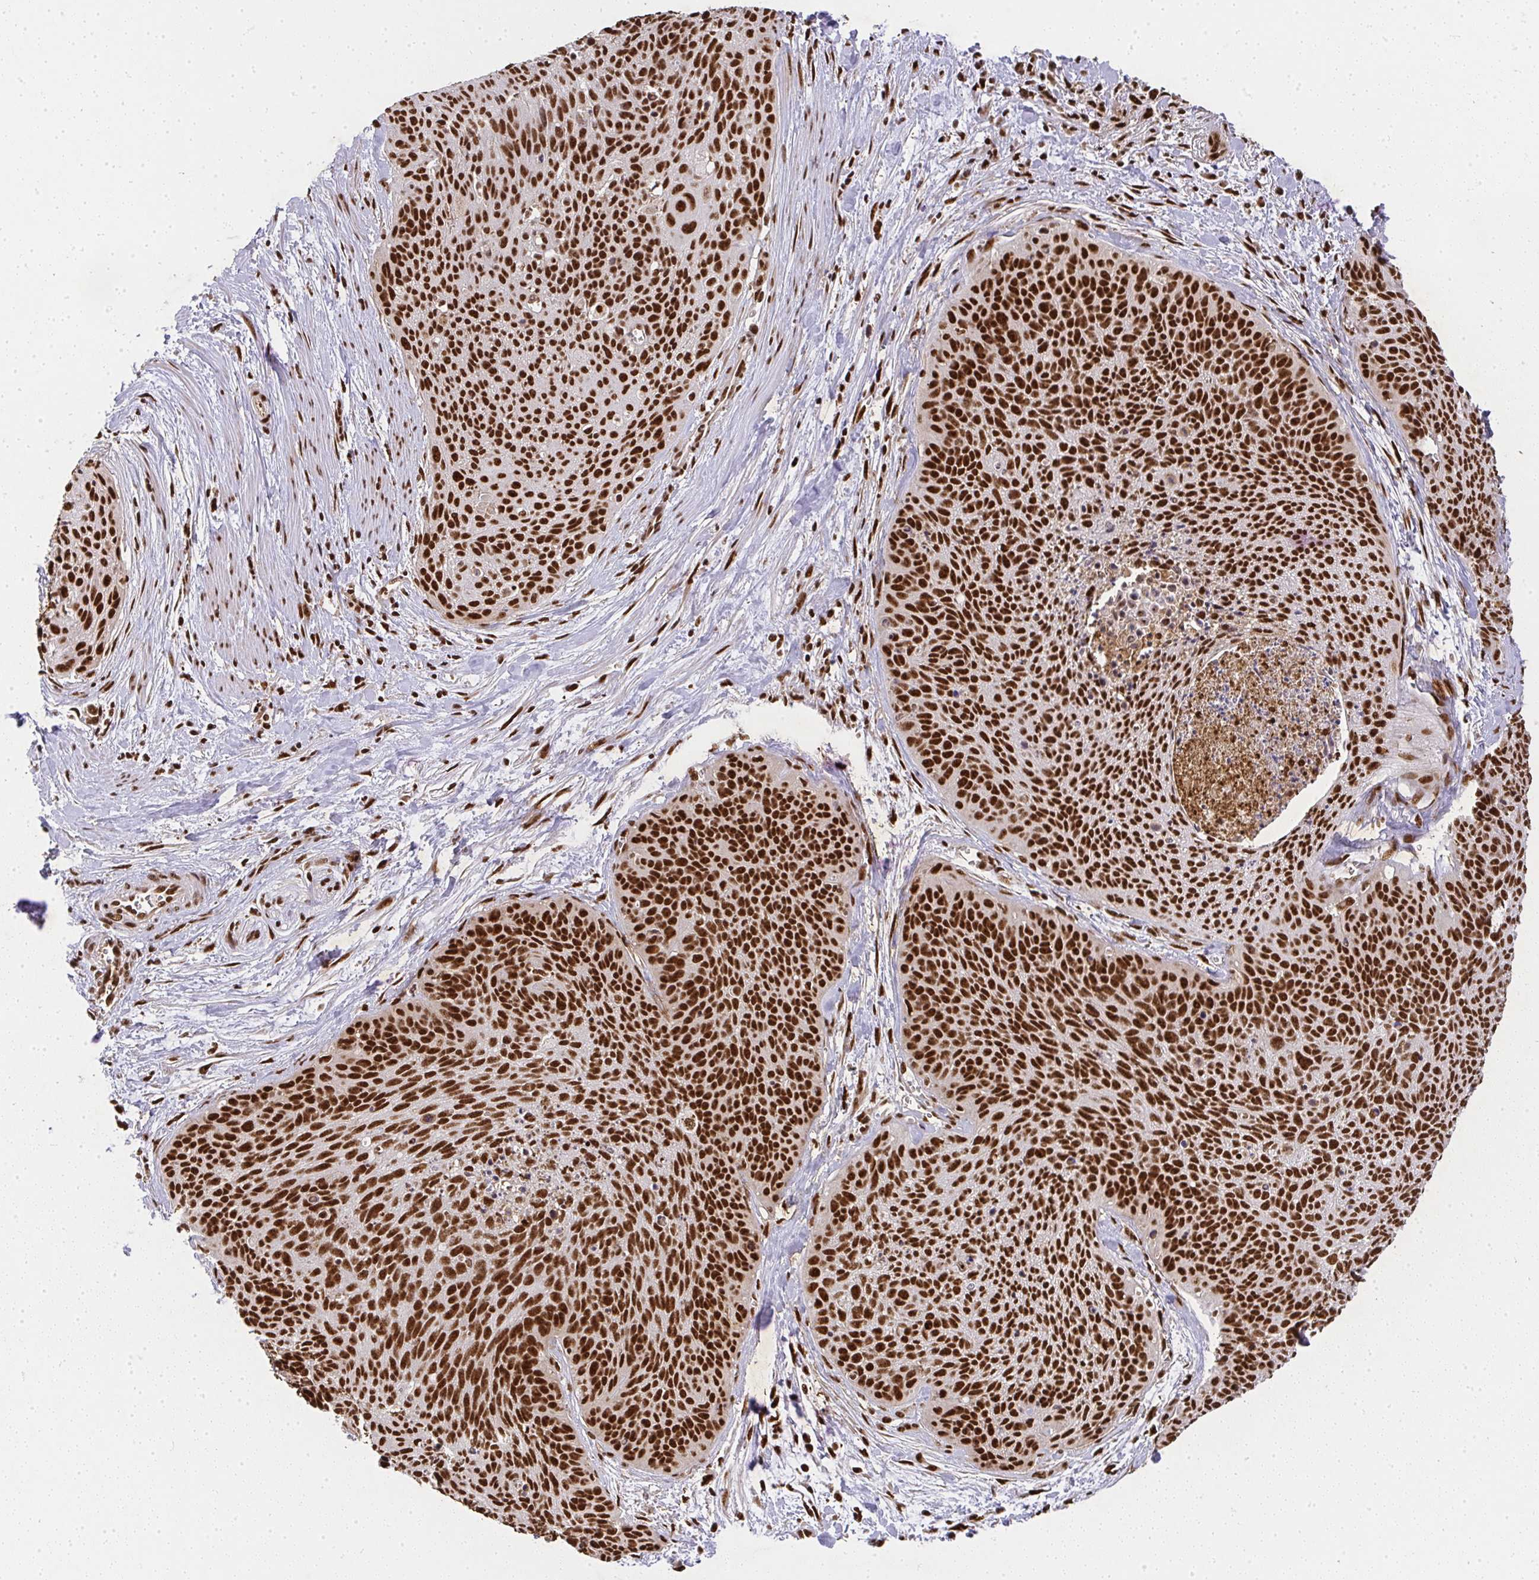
{"staining": {"intensity": "strong", "quantity": ">75%", "location": "nuclear"}, "tissue": "cervical cancer", "cell_type": "Tumor cells", "image_type": "cancer", "snomed": [{"axis": "morphology", "description": "Squamous cell carcinoma, NOS"}, {"axis": "topography", "description": "Cervix"}], "caption": "The photomicrograph exhibits staining of cervical squamous cell carcinoma, revealing strong nuclear protein expression (brown color) within tumor cells.", "gene": "U2AF1", "patient": {"sex": "female", "age": 55}}